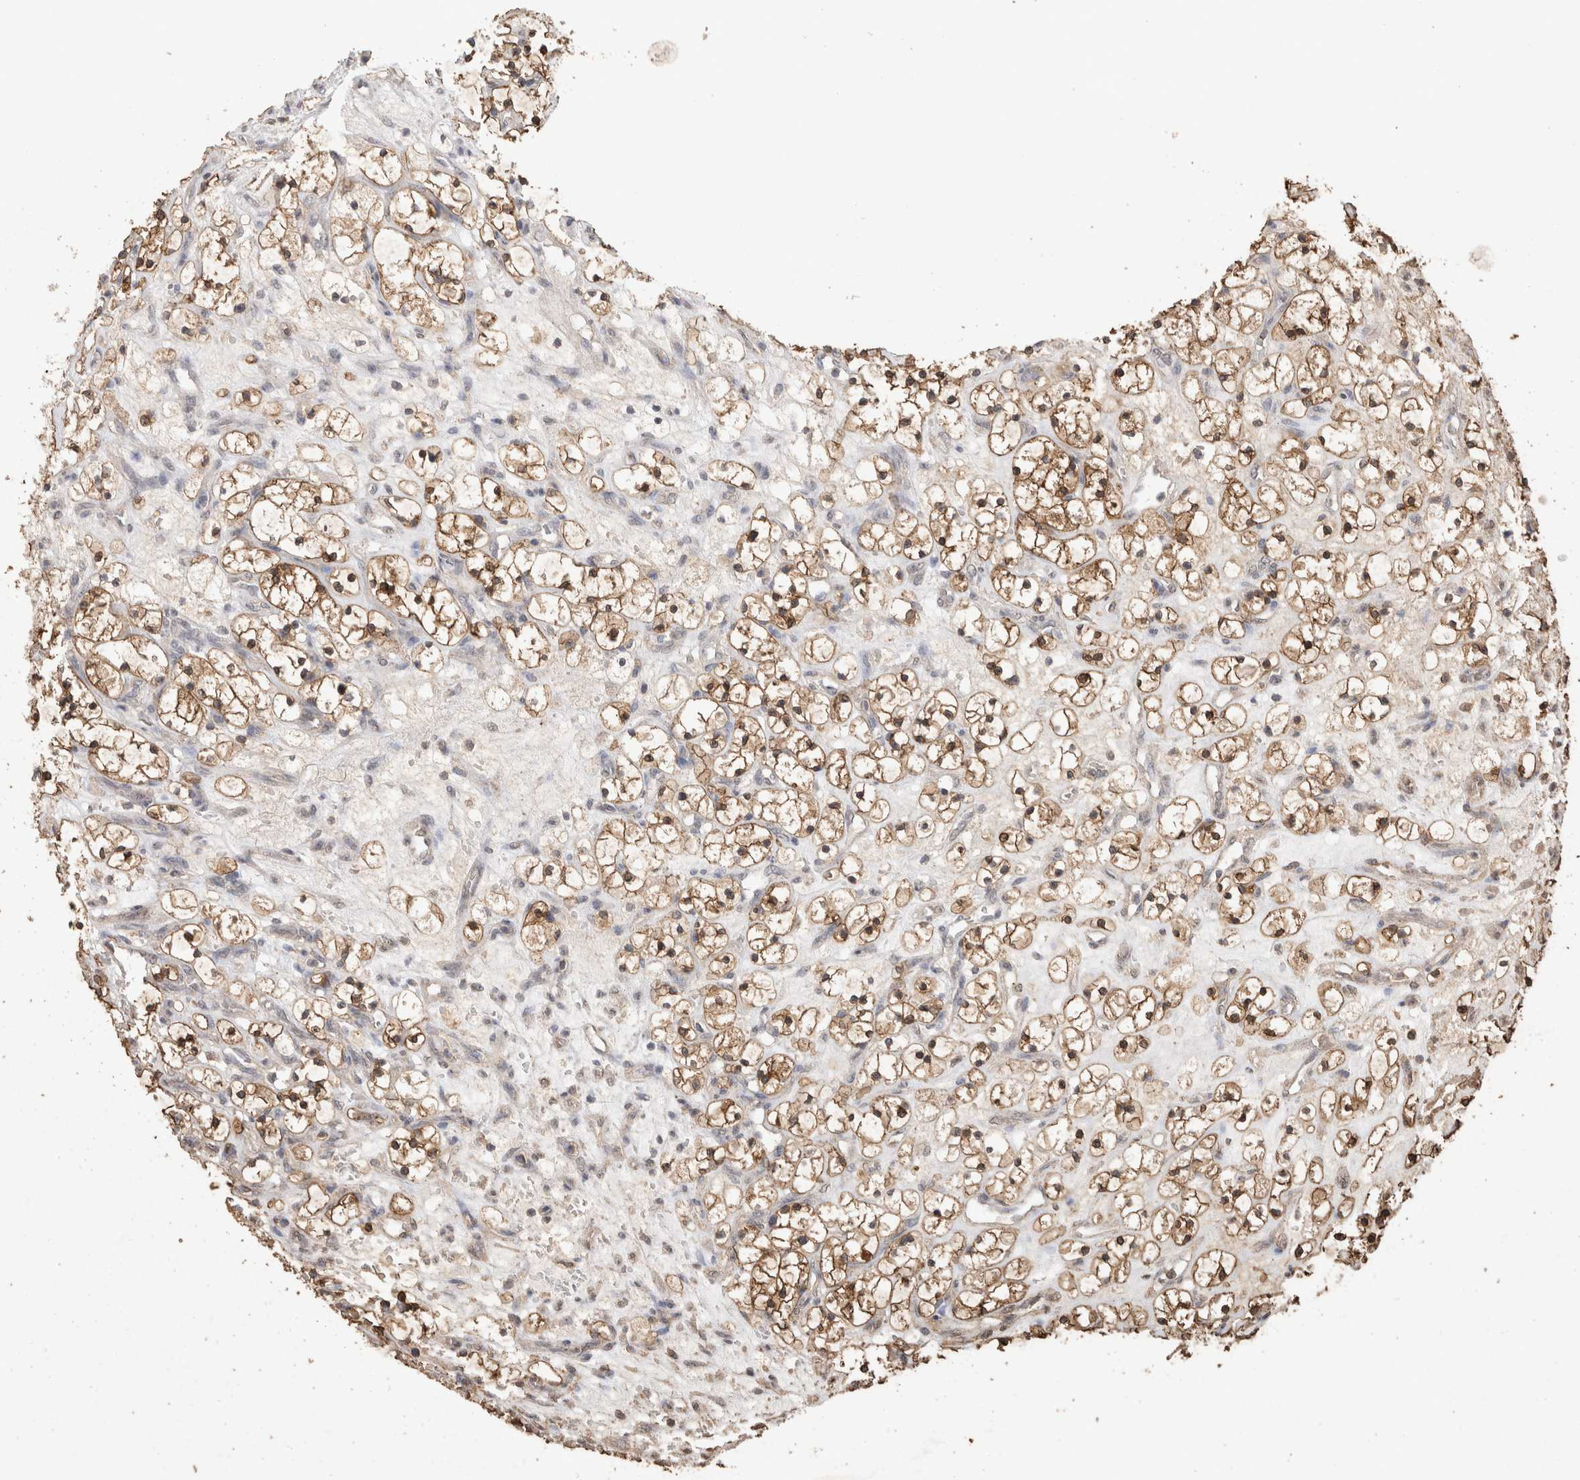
{"staining": {"intensity": "moderate", "quantity": ">75%", "location": "cytoplasmic/membranous"}, "tissue": "renal cancer", "cell_type": "Tumor cells", "image_type": "cancer", "snomed": [{"axis": "morphology", "description": "Adenocarcinoma, NOS"}, {"axis": "topography", "description": "Kidney"}], "caption": "A photomicrograph of renal cancer (adenocarcinoma) stained for a protein reveals moderate cytoplasmic/membranous brown staining in tumor cells. (brown staining indicates protein expression, while blue staining denotes nuclei).", "gene": "CX3CL1", "patient": {"sex": "female", "age": 69}}